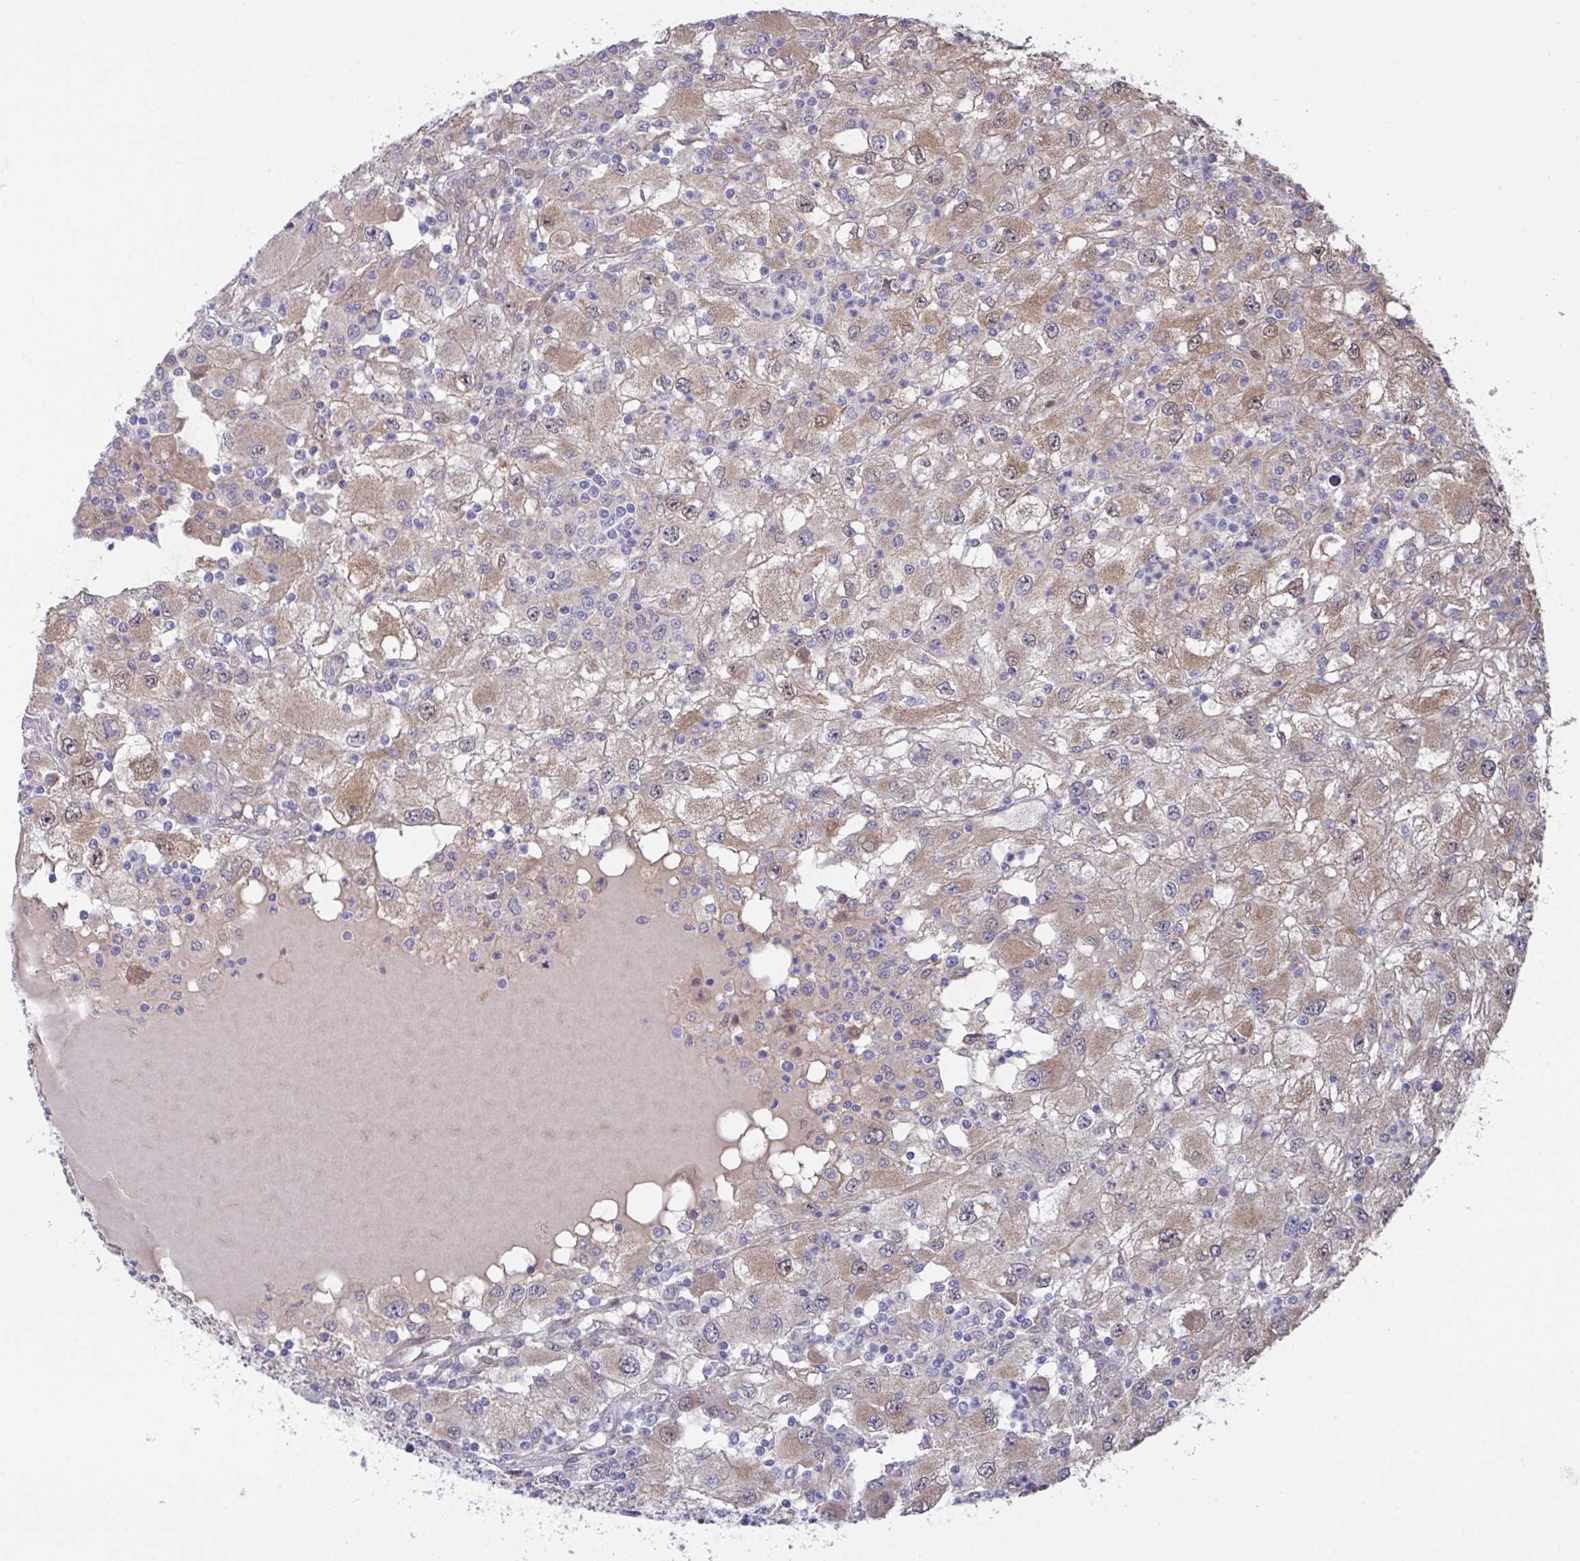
{"staining": {"intensity": "moderate", "quantity": ">75%", "location": "cytoplasmic/membranous,nuclear"}, "tissue": "renal cancer", "cell_type": "Tumor cells", "image_type": "cancer", "snomed": [{"axis": "morphology", "description": "Adenocarcinoma, NOS"}, {"axis": "topography", "description": "Kidney"}], "caption": "DAB immunohistochemical staining of adenocarcinoma (renal) reveals moderate cytoplasmic/membranous and nuclear protein positivity in approximately >75% of tumor cells.", "gene": "L3HYPDH", "patient": {"sex": "female", "age": 67}}